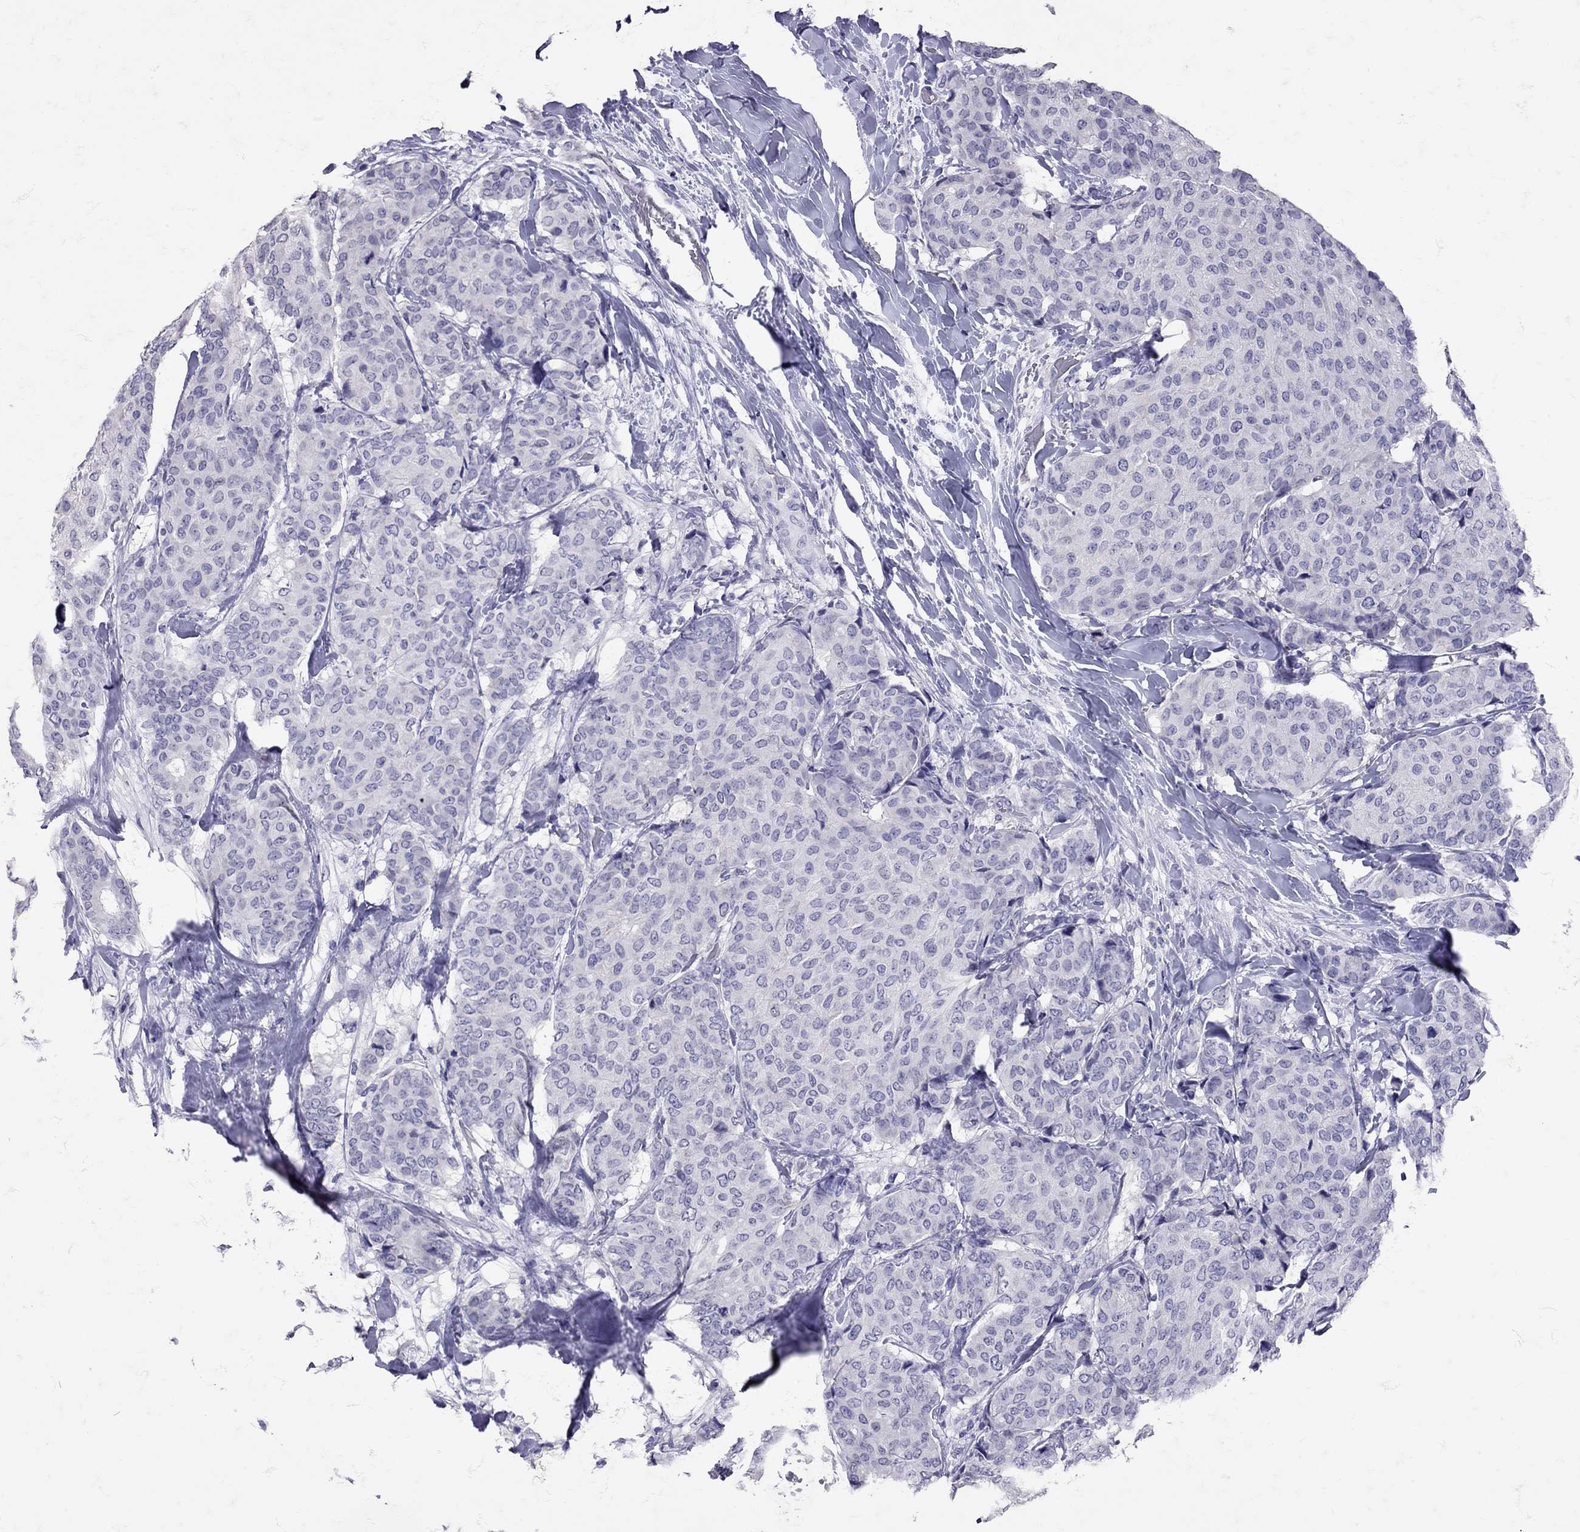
{"staining": {"intensity": "negative", "quantity": "none", "location": "none"}, "tissue": "breast cancer", "cell_type": "Tumor cells", "image_type": "cancer", "snomed": [{"axis": "morphology", "description": "Duct carcinoma"}, {"axis": "topography", "description": "Breast"}], "caption": "A histopathology image of breast cancer (invasive ductal carcinoma) stained for a protein exhibits no brown staining in tumor cells.", "gene": "SST", "patient": {"sex": "female", "age": 75}}